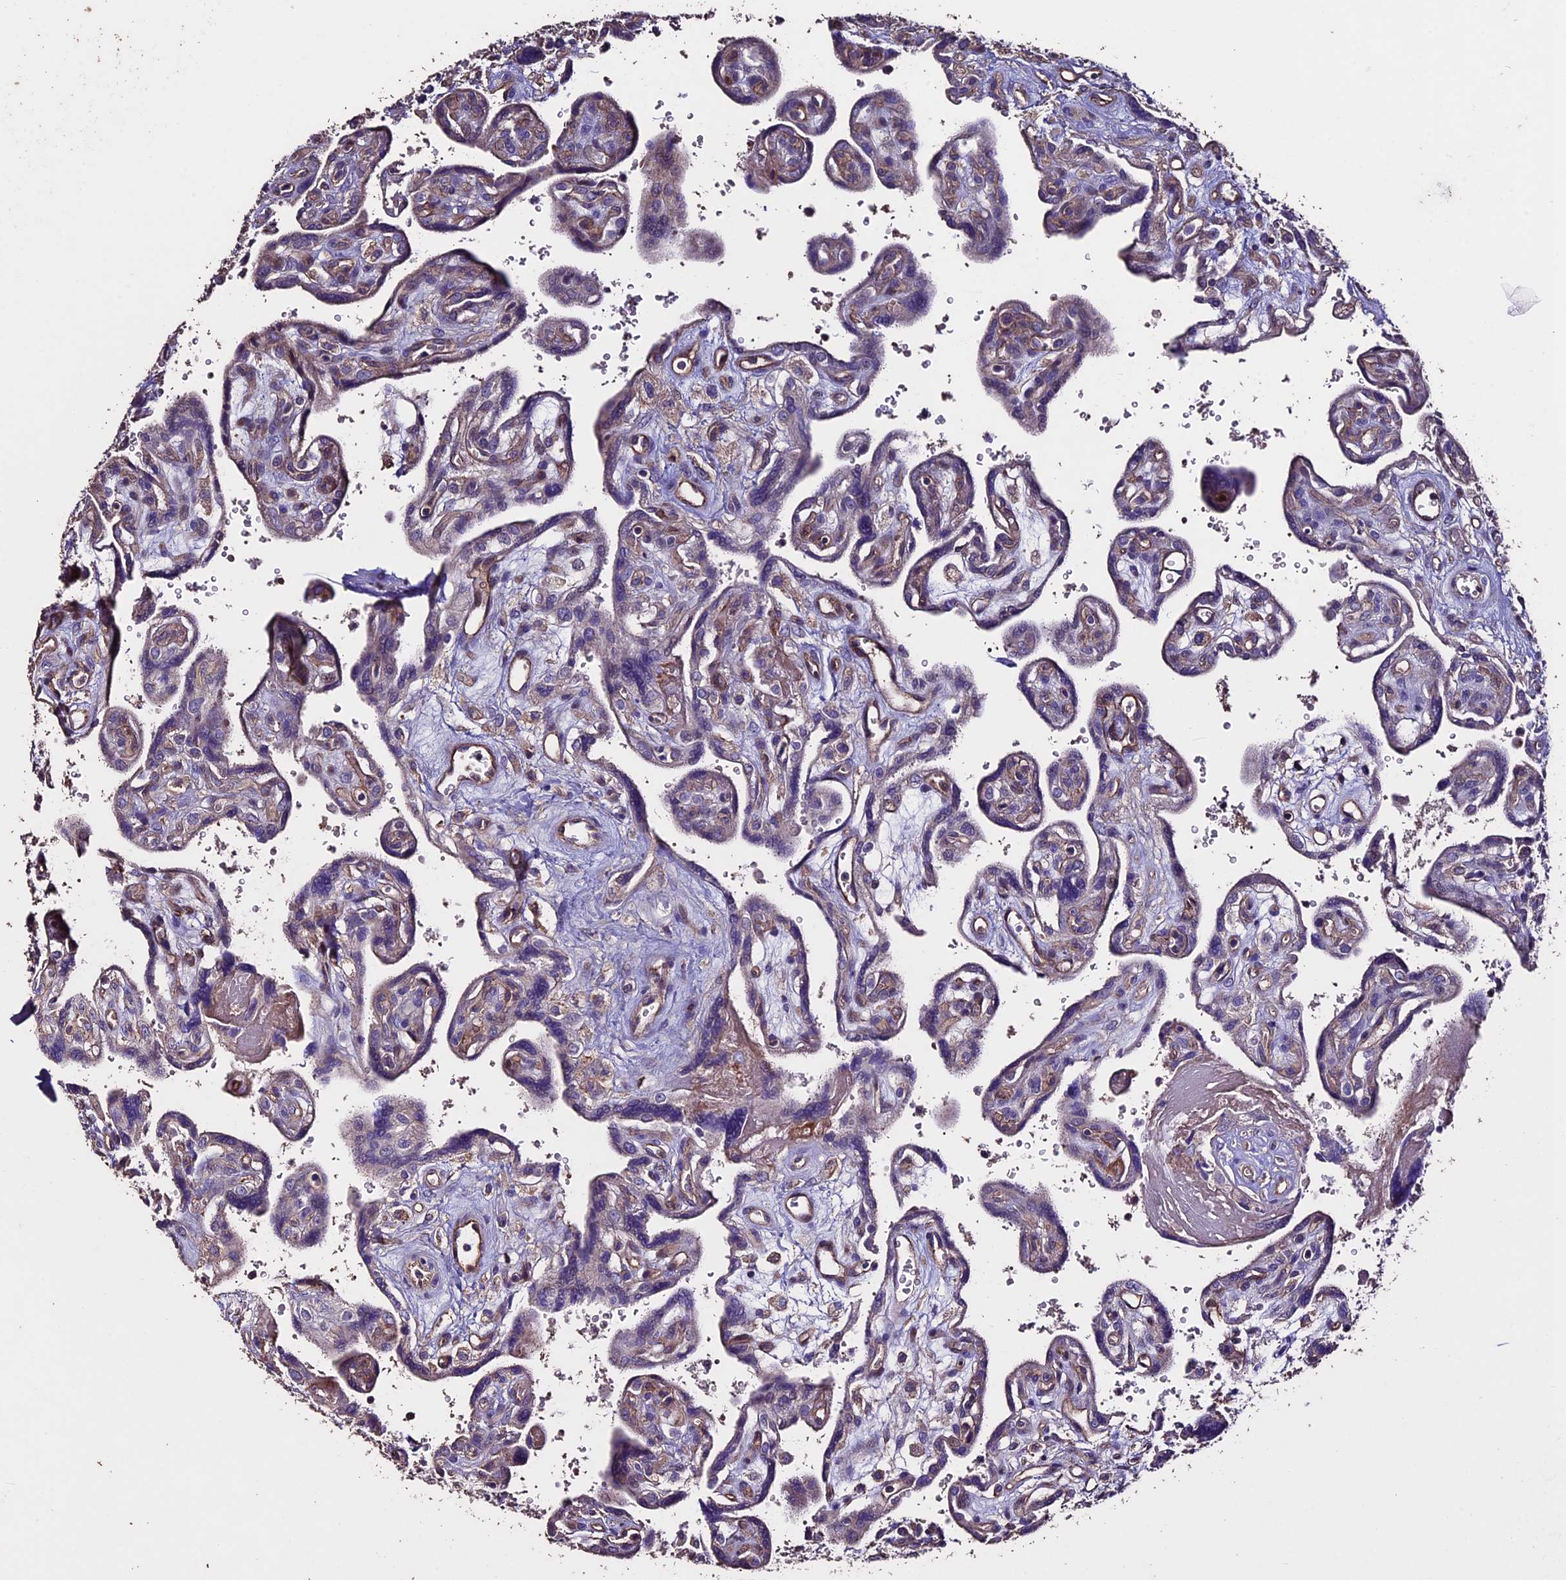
{"staining": {"intensity": "weak", "quantity": "<25%", "location": "cytoplasmic/membranous"}, "tissue": "placenta", "cell_type": "Trophoblastic cells", "image_type": "normal", "snomed": [{"axis": "morphology", "description": "Normal tissue, NOS"}, {"axis": "topography", "description": "Placenta"}], "caption": "High magnification brightfield microscopy of normal placenta stained with DAB (3,3'-diaminobenzidine) (brown) and counterstained with hematoxylin (blue): trophoblastic cells show no significant expression. (Stains: DAB immunohistochemistry with hematoxylin counter stain, Microscopy: brightfield microscopy at high magnification).", "gene": "USB1", "patient": {"sex": "female", "age": 39}}